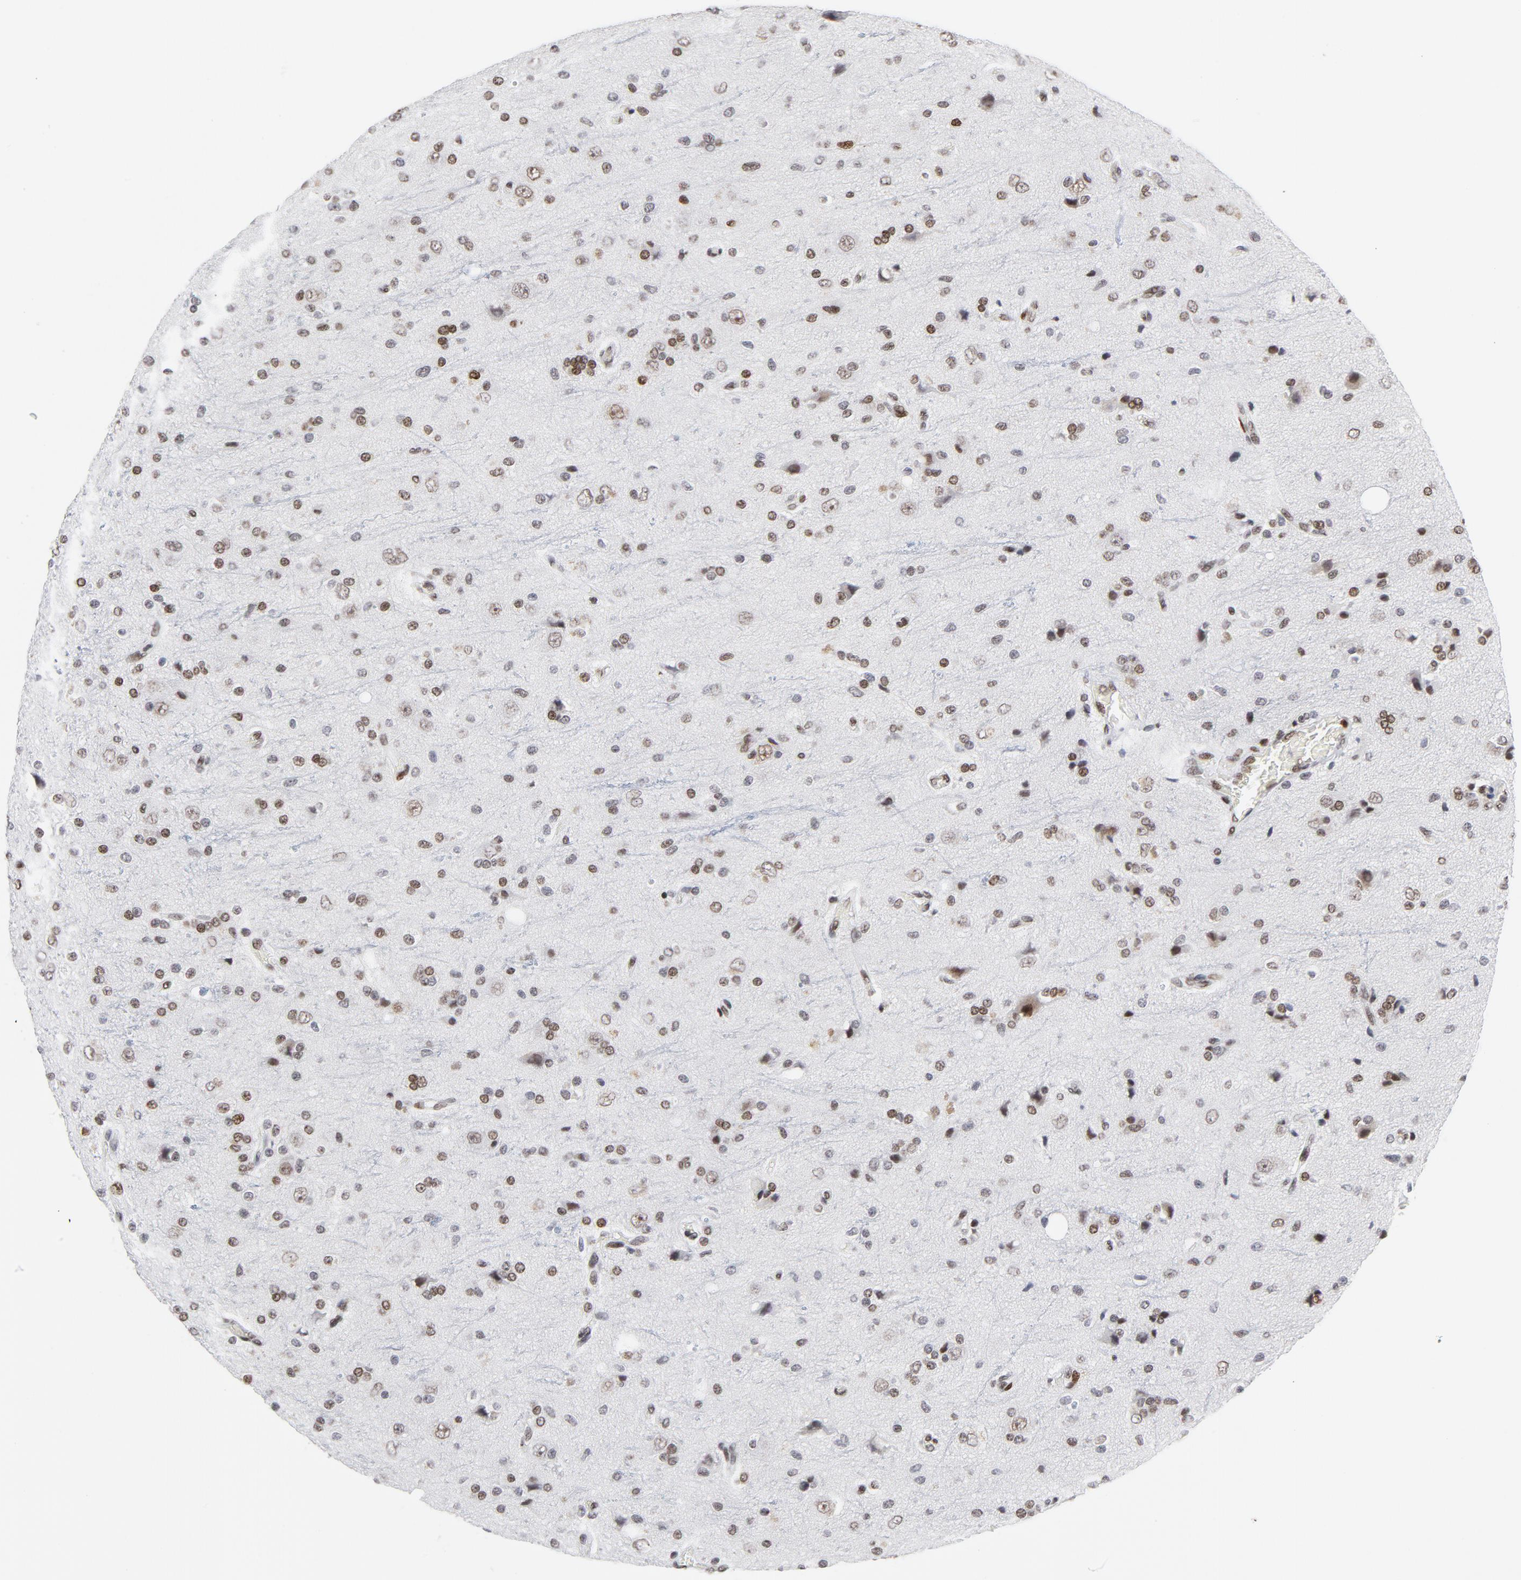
{"staining": {"intensity": "moderate", "quantity": "25%-75%", "location": "nuclear"}, "tissue": "glioma", "cell_type": "Tumor cells", "image_type": "cancer", "snomed": [{"axis": "morphology", "description": "Glioma, malignant, High grade"}, {"axis": "topography", "description": "Brain"}], "caption": "The immunohistochemical stain highlights moderate nuclear staining in tumor cells of glioma tissue.", "gene": "RFC4", "patient": {"sex": "male", "age": 47}}